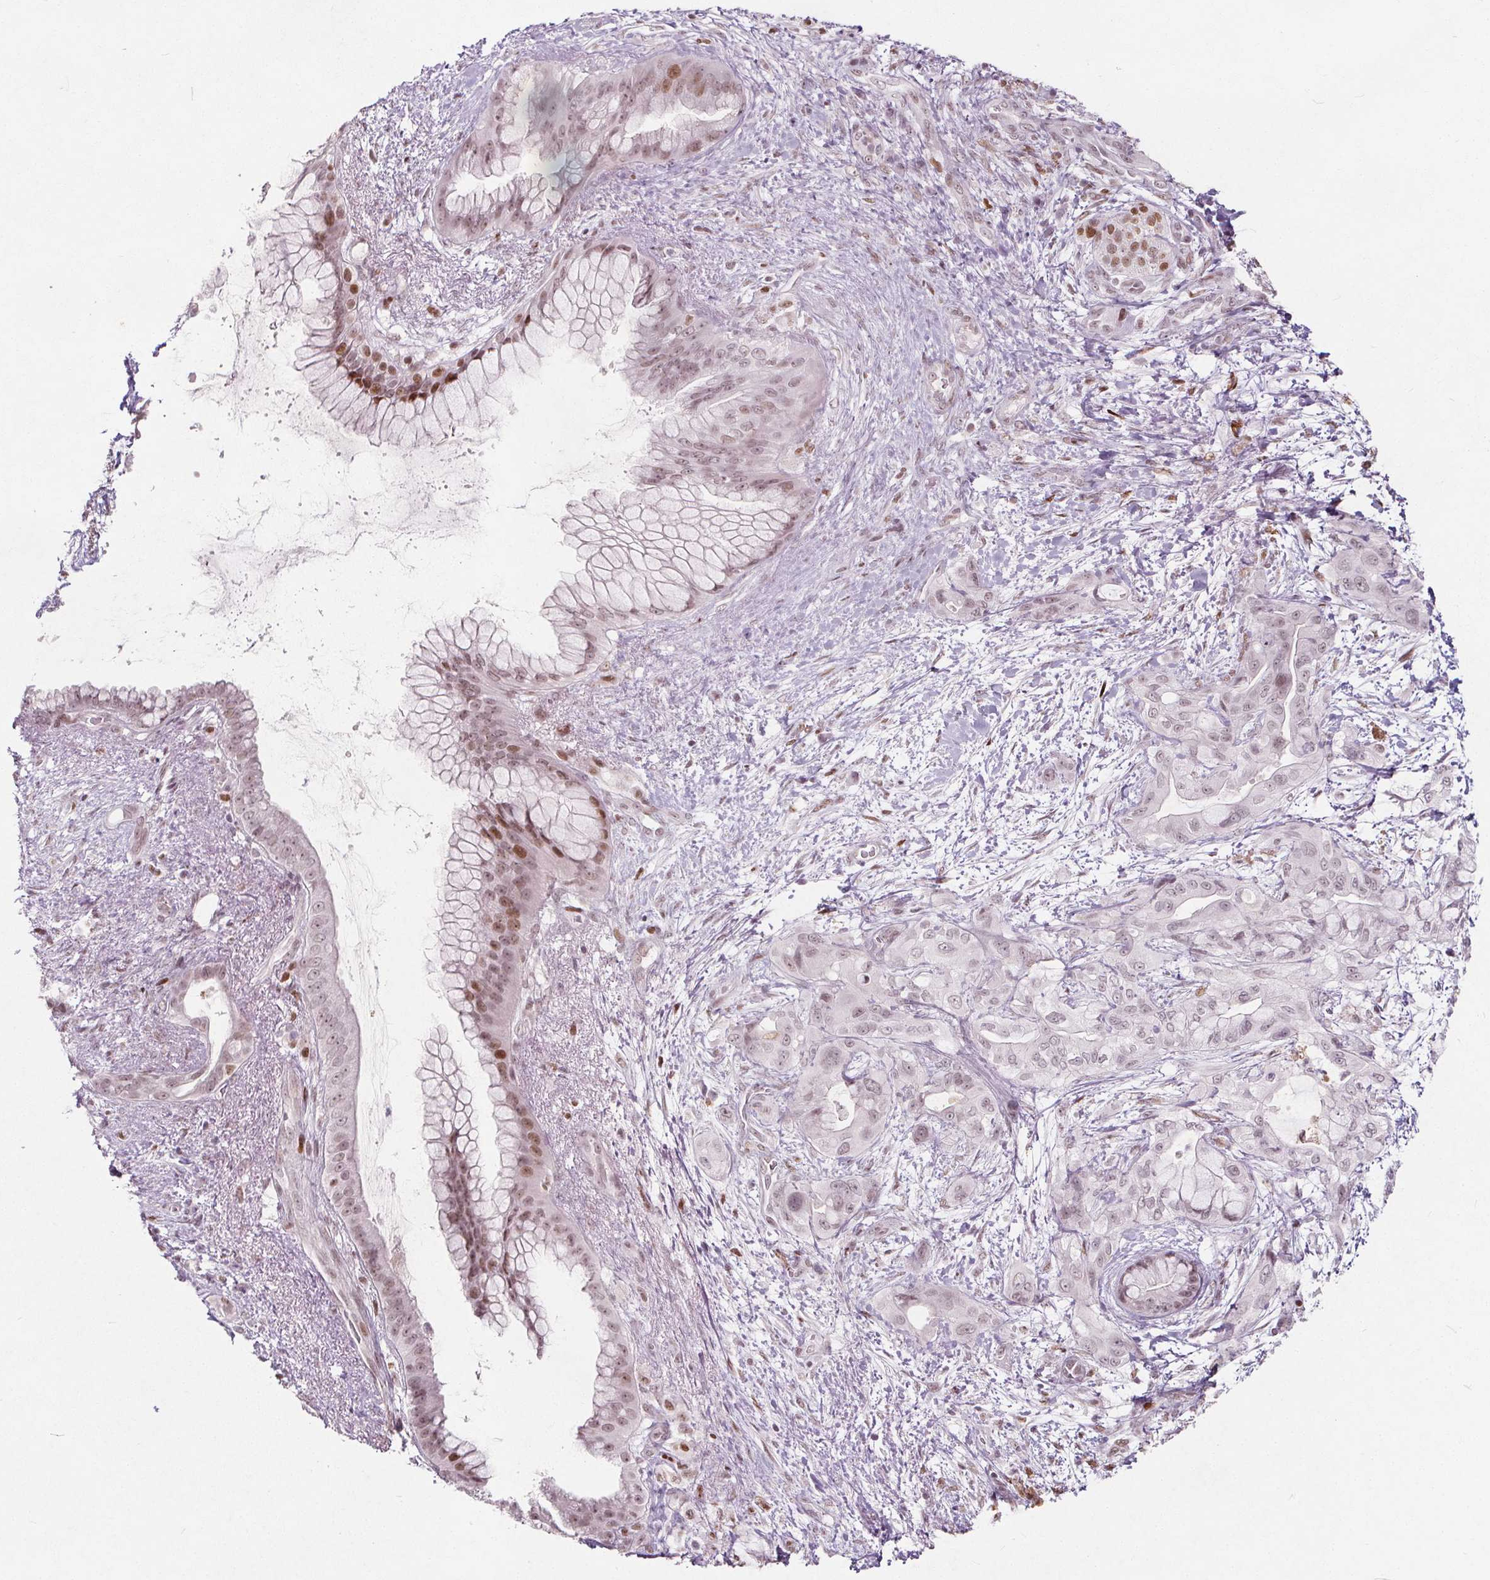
{"staining": {"intensity": "moderate", "quantity": "25%-75%", "location": "nuclear"}, "tissue": "pancreatic cancer", "cell_type": "Tumor cells", "image_type": "cancer", "snomed": [{"axis": "morphology", "description": "Adenocarcinoma, NOS"}, {"axis": "topography", "description": "Pancreas"}], "caption": "Immunohistochemistry (IHC) of pancreatic adenocarcinoma displays medium levels of moderate nuclear expression in approximately 25%-75% of tumor cells. The protein is shown in brown color, while the nuclei are stained blue.", "gene": "TAF6L", "patient": {"sex": "male", "age": 71}}